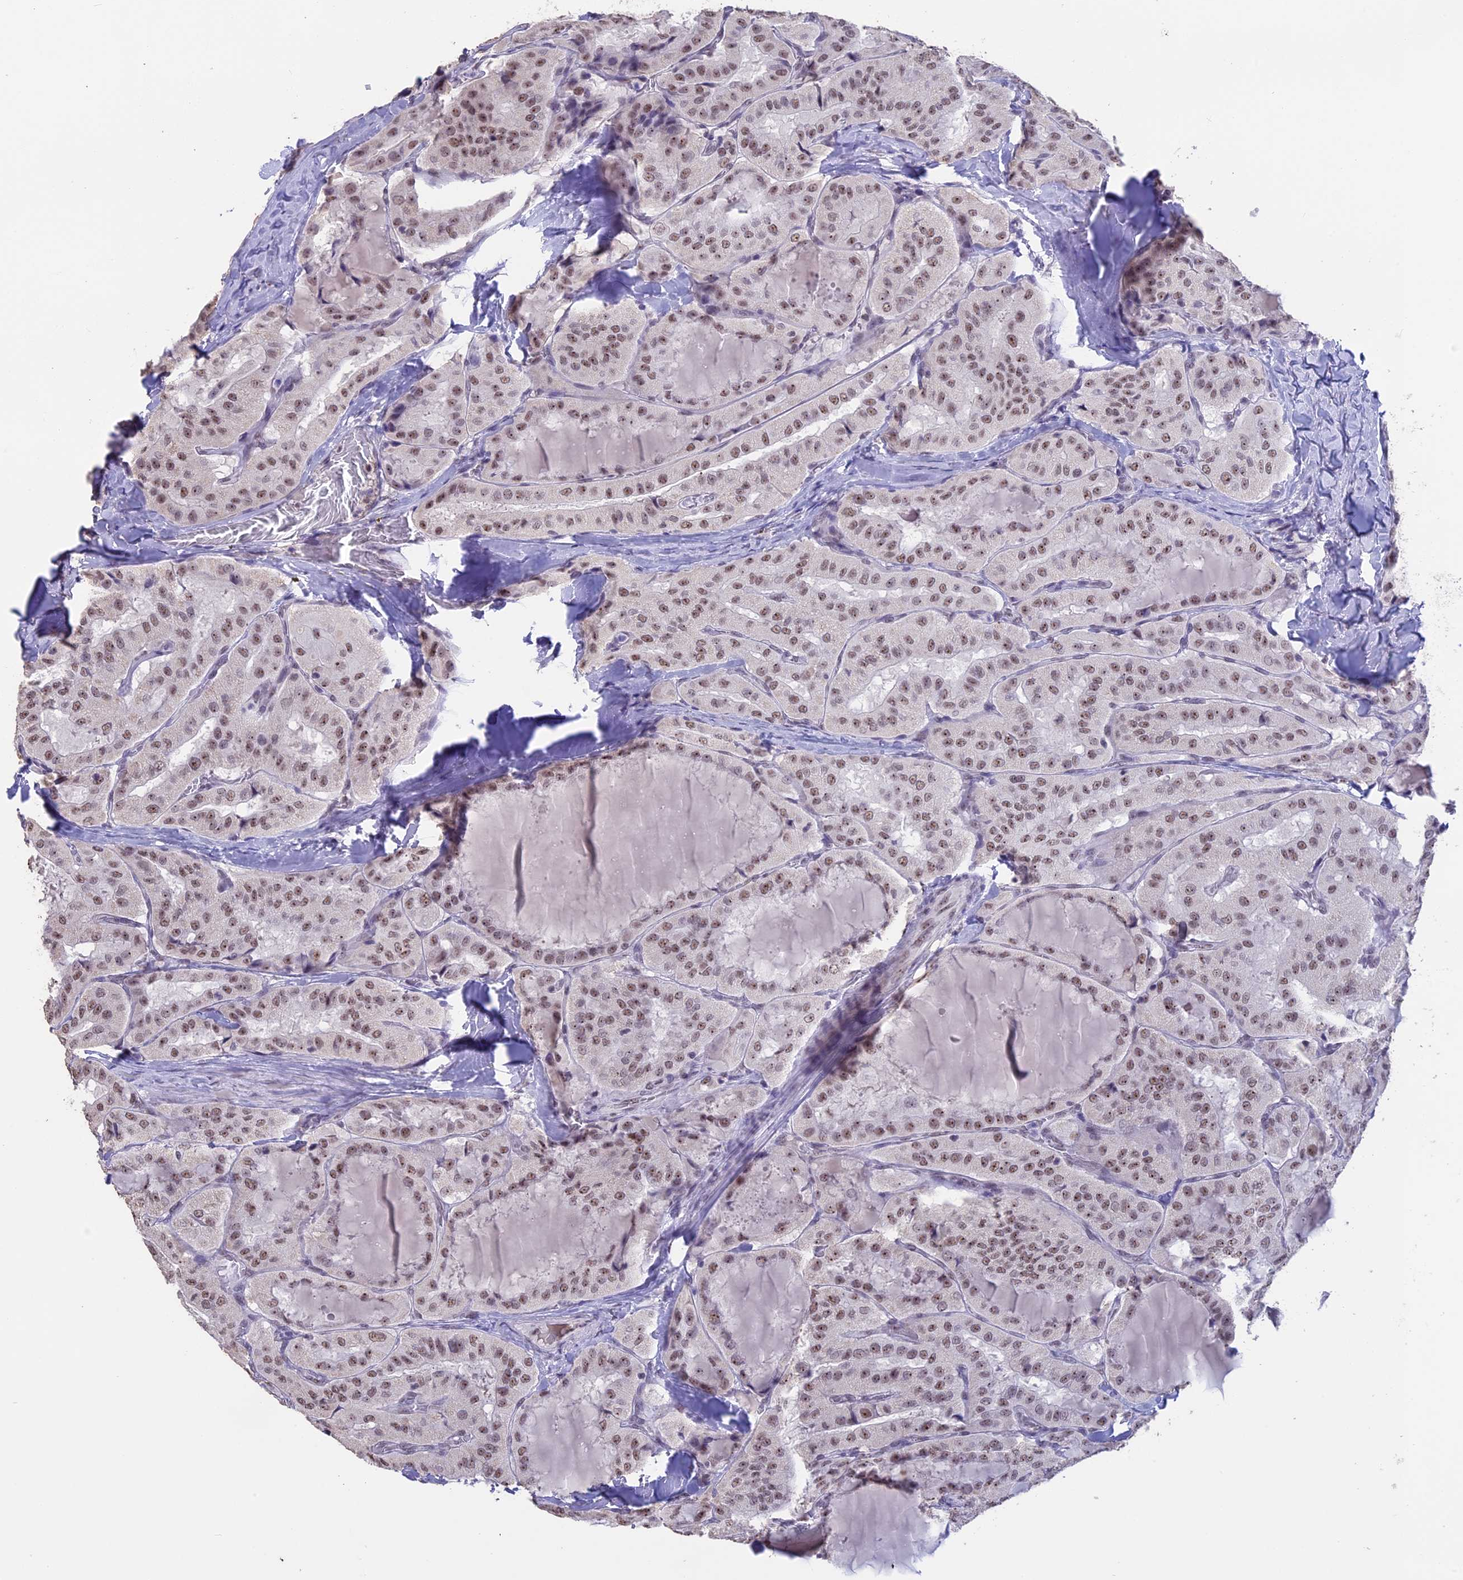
{"staining": {"intensity": "moderate", "quantity": ">75%", "location": "nuclear"}, "tissue": "thyroid cancer", "cell_type": "Tumor cells", "image_type": "cancer", "snomed": [{"axis": "morphology", "description": "Normal tissue, NOS"}, {"axis": "morphology", "description": "Papillary adenocarcinoma, NOS"}, {"axis": "topography", "description": "Thyroid gland"}], "caption": "Protein expression analysis of thyroid cancer demonstrates moderate nuclear staining in about >75% of tumor cells.", "gene": "SETD2", "patient": {"sex": "female", "age": 59}}